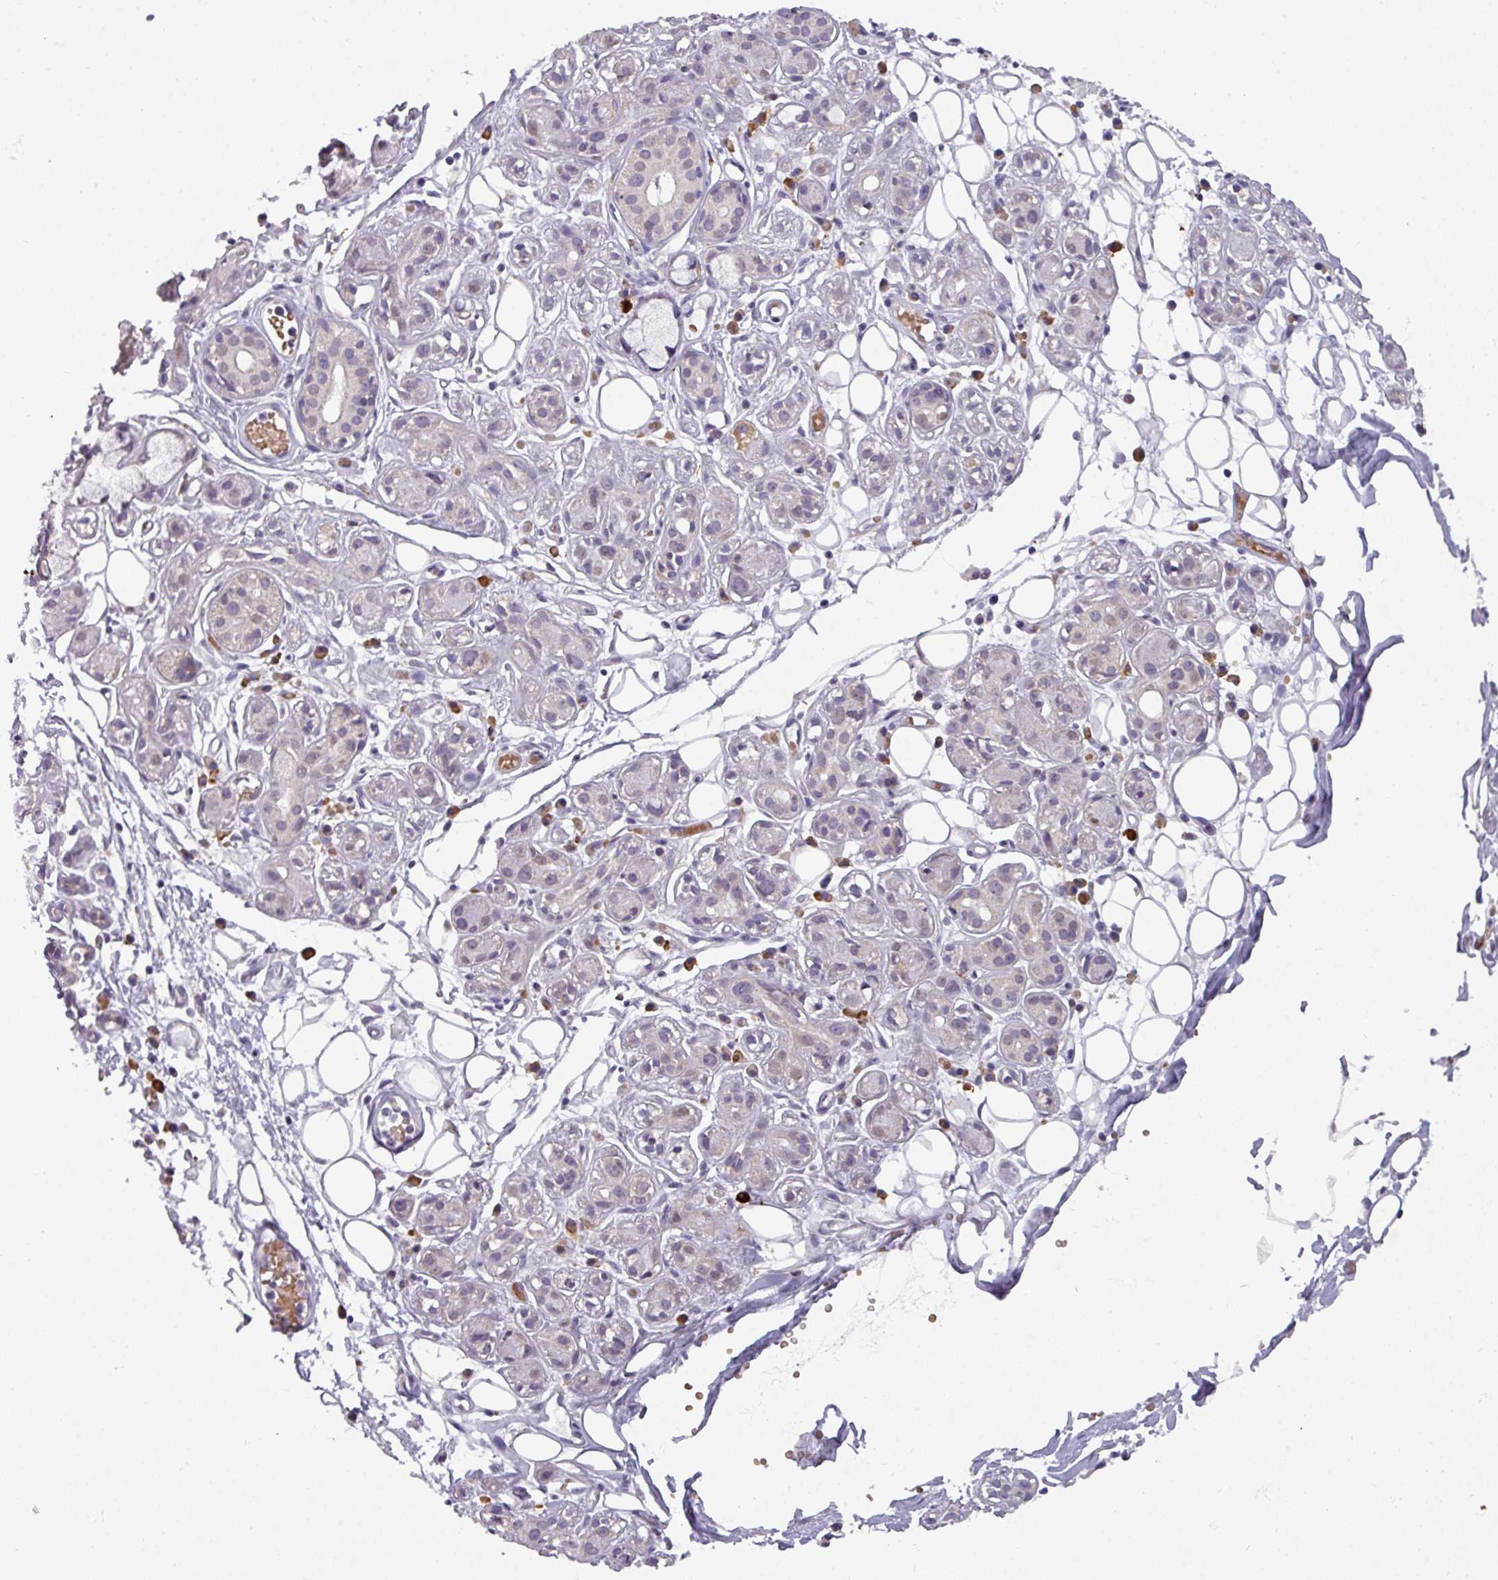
{"staining": {"intensity": "negative", "quantity": "none", "location": "none"}, "tissue": "salivary gland", "cell_type": "Glandular cells", "image_type": "normal", "snomed": [{"axis": "morphology", "description": "Normal tissue, NOS"}, {"axis": "topography", "description": "Salivary gland"}], "caption": "Immunohistochemical staining of normal human salivary gland reveals no significant staining in glandular cells.", "gene": "C2orf68", "patient": {"sex": "male", "age": 54}}